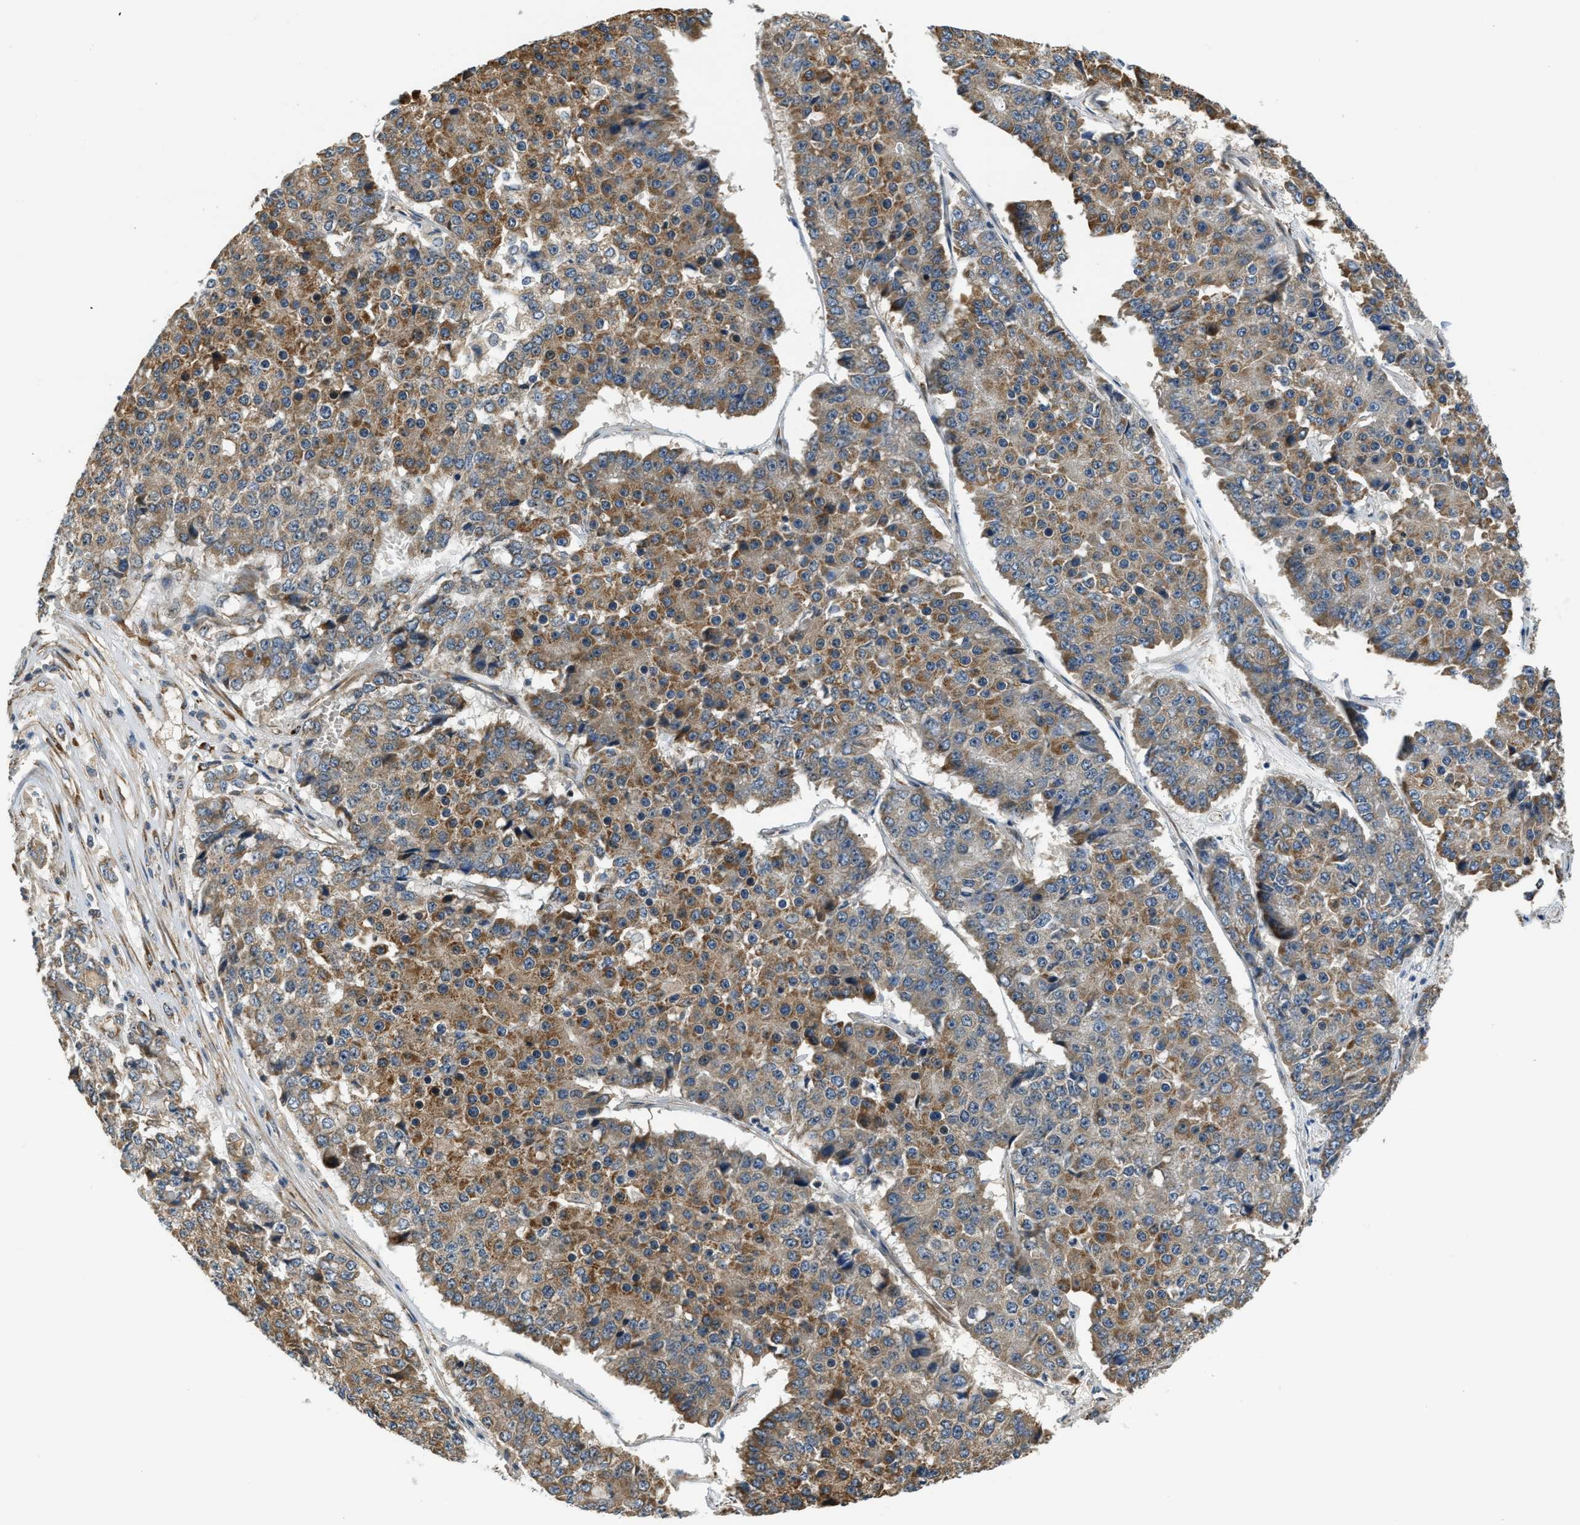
{"staining": {"intensity": "moderate", "quantity": ">75%", "location": "cytoplasmic/membranous"}, "tissue": "pancreatic cancer", "cell_type": "Tumor cells", "image_type": "cancer", "snomed": [{"axis": "morphology", "description": "Adenocarcinoma, NOS"}, {"axis": "topography", "description": "Pancreas"}], "caption": "Immunohistochemical staining of pancreatic cancer demonstrates moderate cytoplasmic/membranous protein expression in about >75% of tumor cells.", "gene": "ALOX12", "patient": {"sex": "male", "age": 50}}